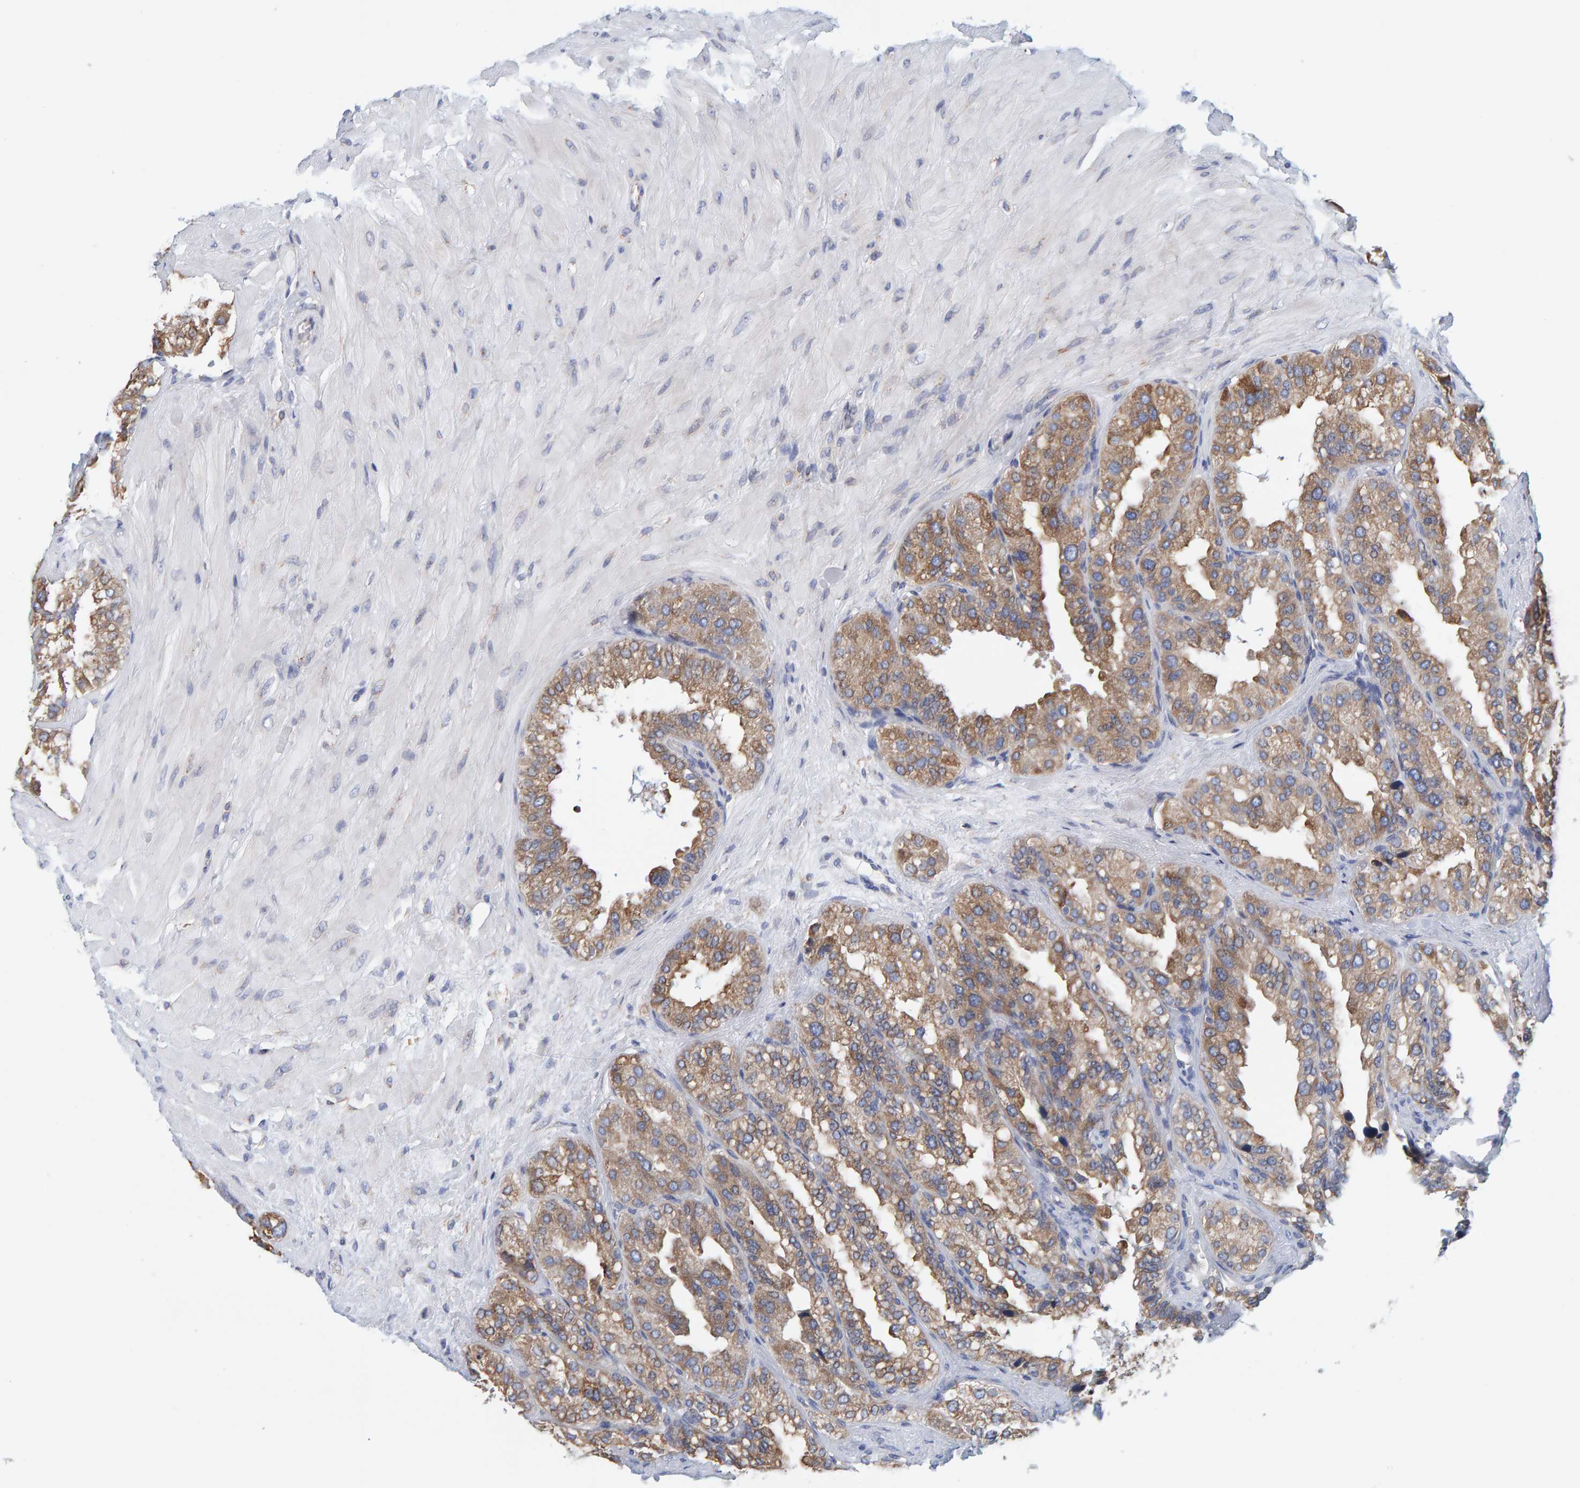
{"staining": {"intensity": "moderate", "quantity": ">75%", "location": "cytoplasmic/membranous"}, "tissue": "seminal vesicle", "cell_type": "Glandular cells", "image_type": "normal", "snomed": [{"axis": "morphology", "description": "Normal tissue, NOS"}, {"axis": "topography", "description": "Prostate"}, {"axis": "topography", "description": "Seminal veicle"}], "caption": "Protein analysis of benign seminal vesicle demonstrates moderate cytoplasmic/membranous staining in approximately >75% of glandular cells.", "gene": "SGPL1", "patient": {"sex": "male", "age": 51}}